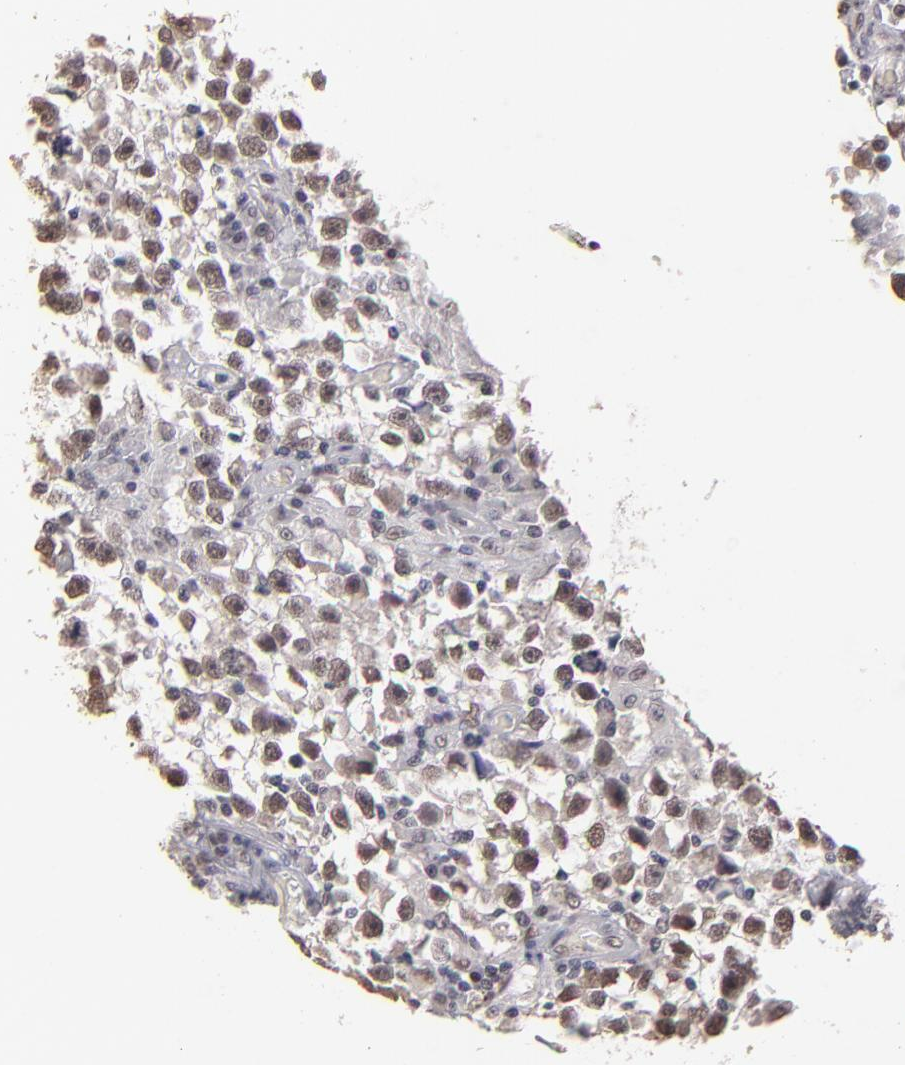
{"staining": {"intensity": "moderate", "quantity": ">75%", "location": "nuclear"}, "tissue": "testis cancer", "cell_type": "Tumor cells", "image_type": "cancer", "snomed": [{"axis": "morphology", "description": "Seminoma, NOS"}, {"axis": "topography", "description": "Testis"}], "caption": "The photomicrograph reveals immunohistochemical staining of testis cancer (seminoma). There is moderate nuclear expression is identified in approximately >75% of tumor cells.", "gene": "MGAM", "patient": {"sex": "male", "age": 33}}